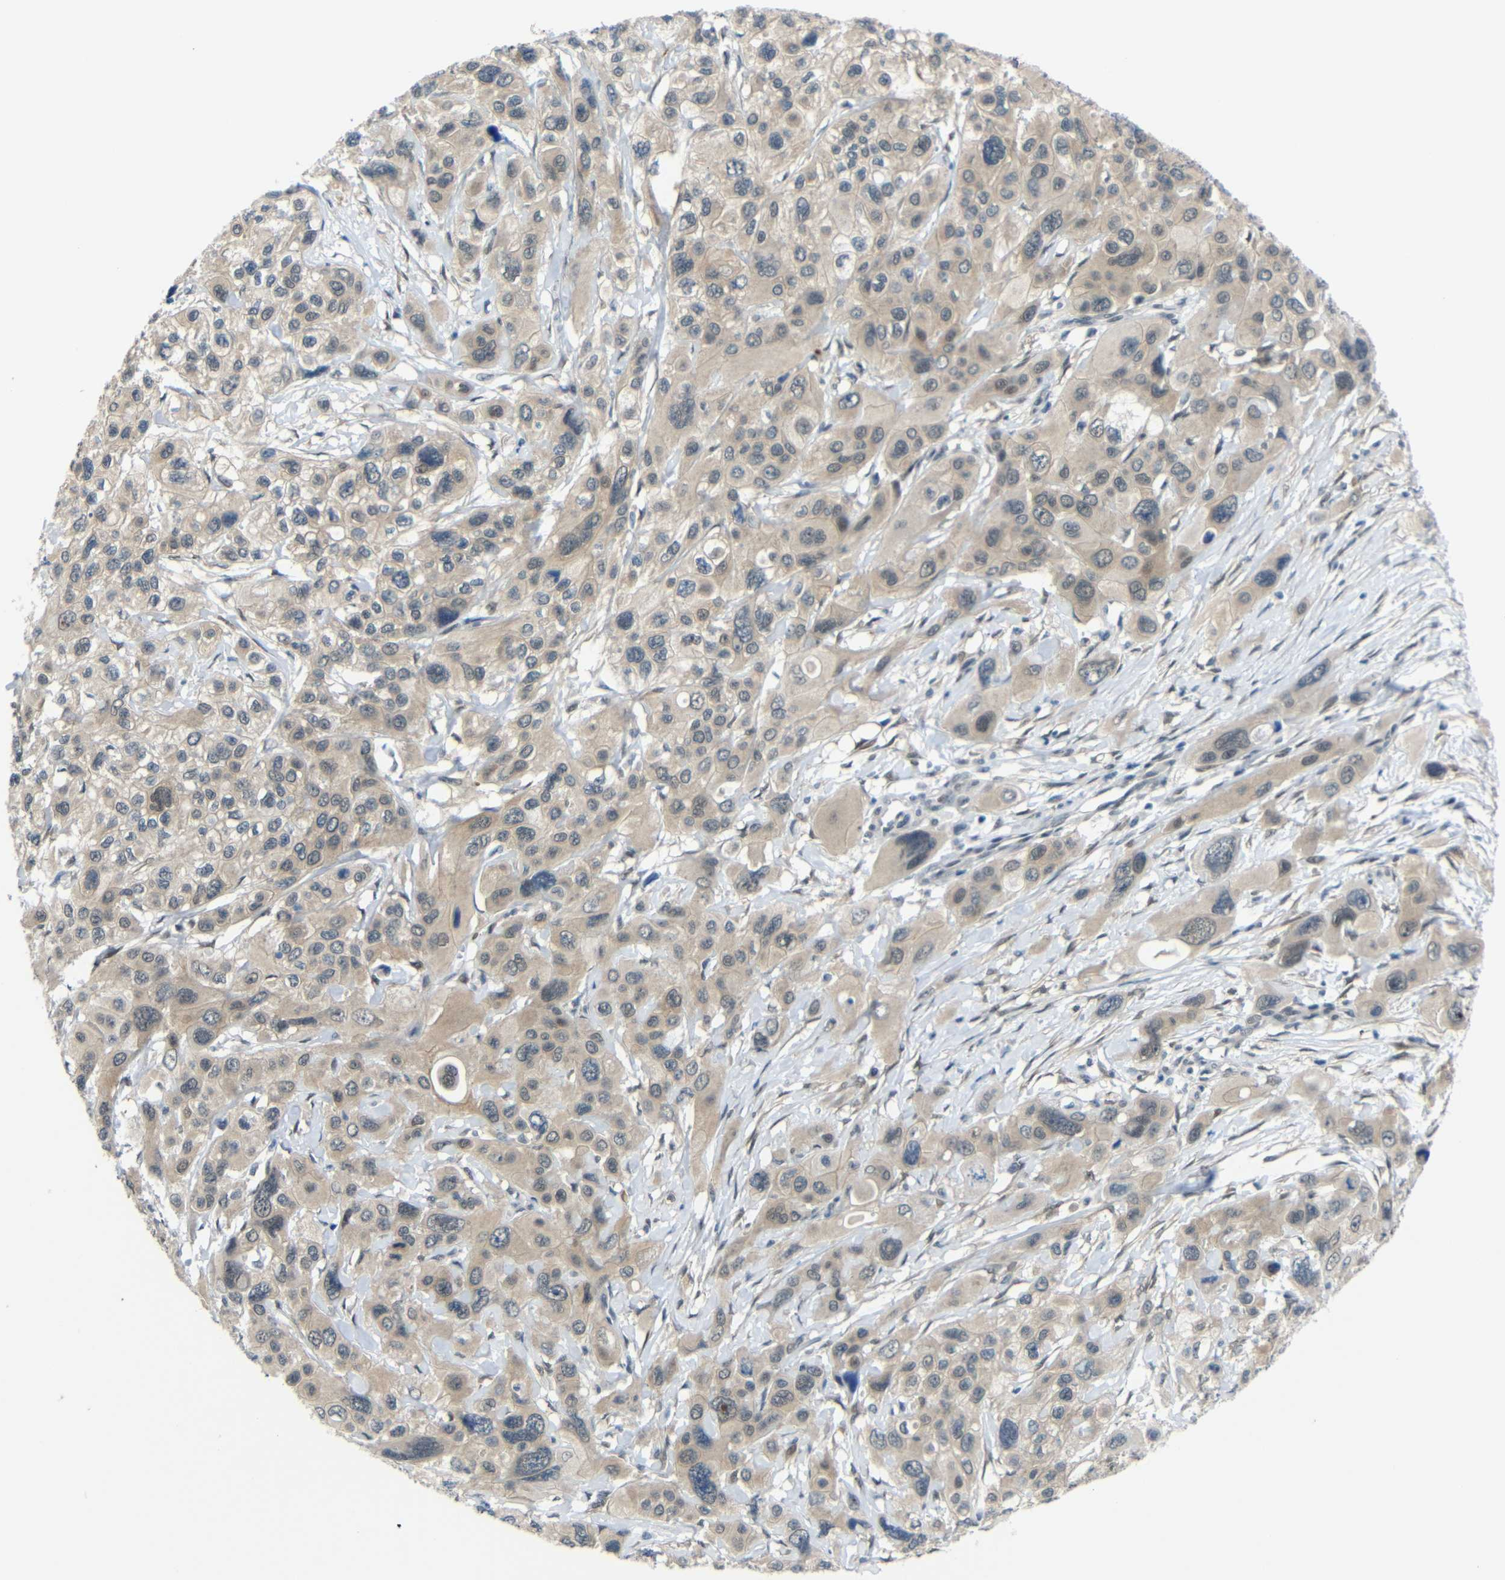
{"staining": {"intensity": "weak", "quantity": ">75%", "location": "cytoplasmic/membranous"}, "tissue": "pancreatic cancer", "cell_type": "Tumor cells", "image_type": "cancer", "snomed": [{"axis": "morphology", "description": "Adenocarcinoma, NOS"}, {"axis": "topography", "description": "Pancreas"}], "caption": "Human pancreatic adenocarcinoma stained for a protein (brown) shows weak cytoplasmic/membranous positive staining in about >75% of tumor cells.", "gene": "GPR158", "patient": {"sex": "male", "age": 73}}